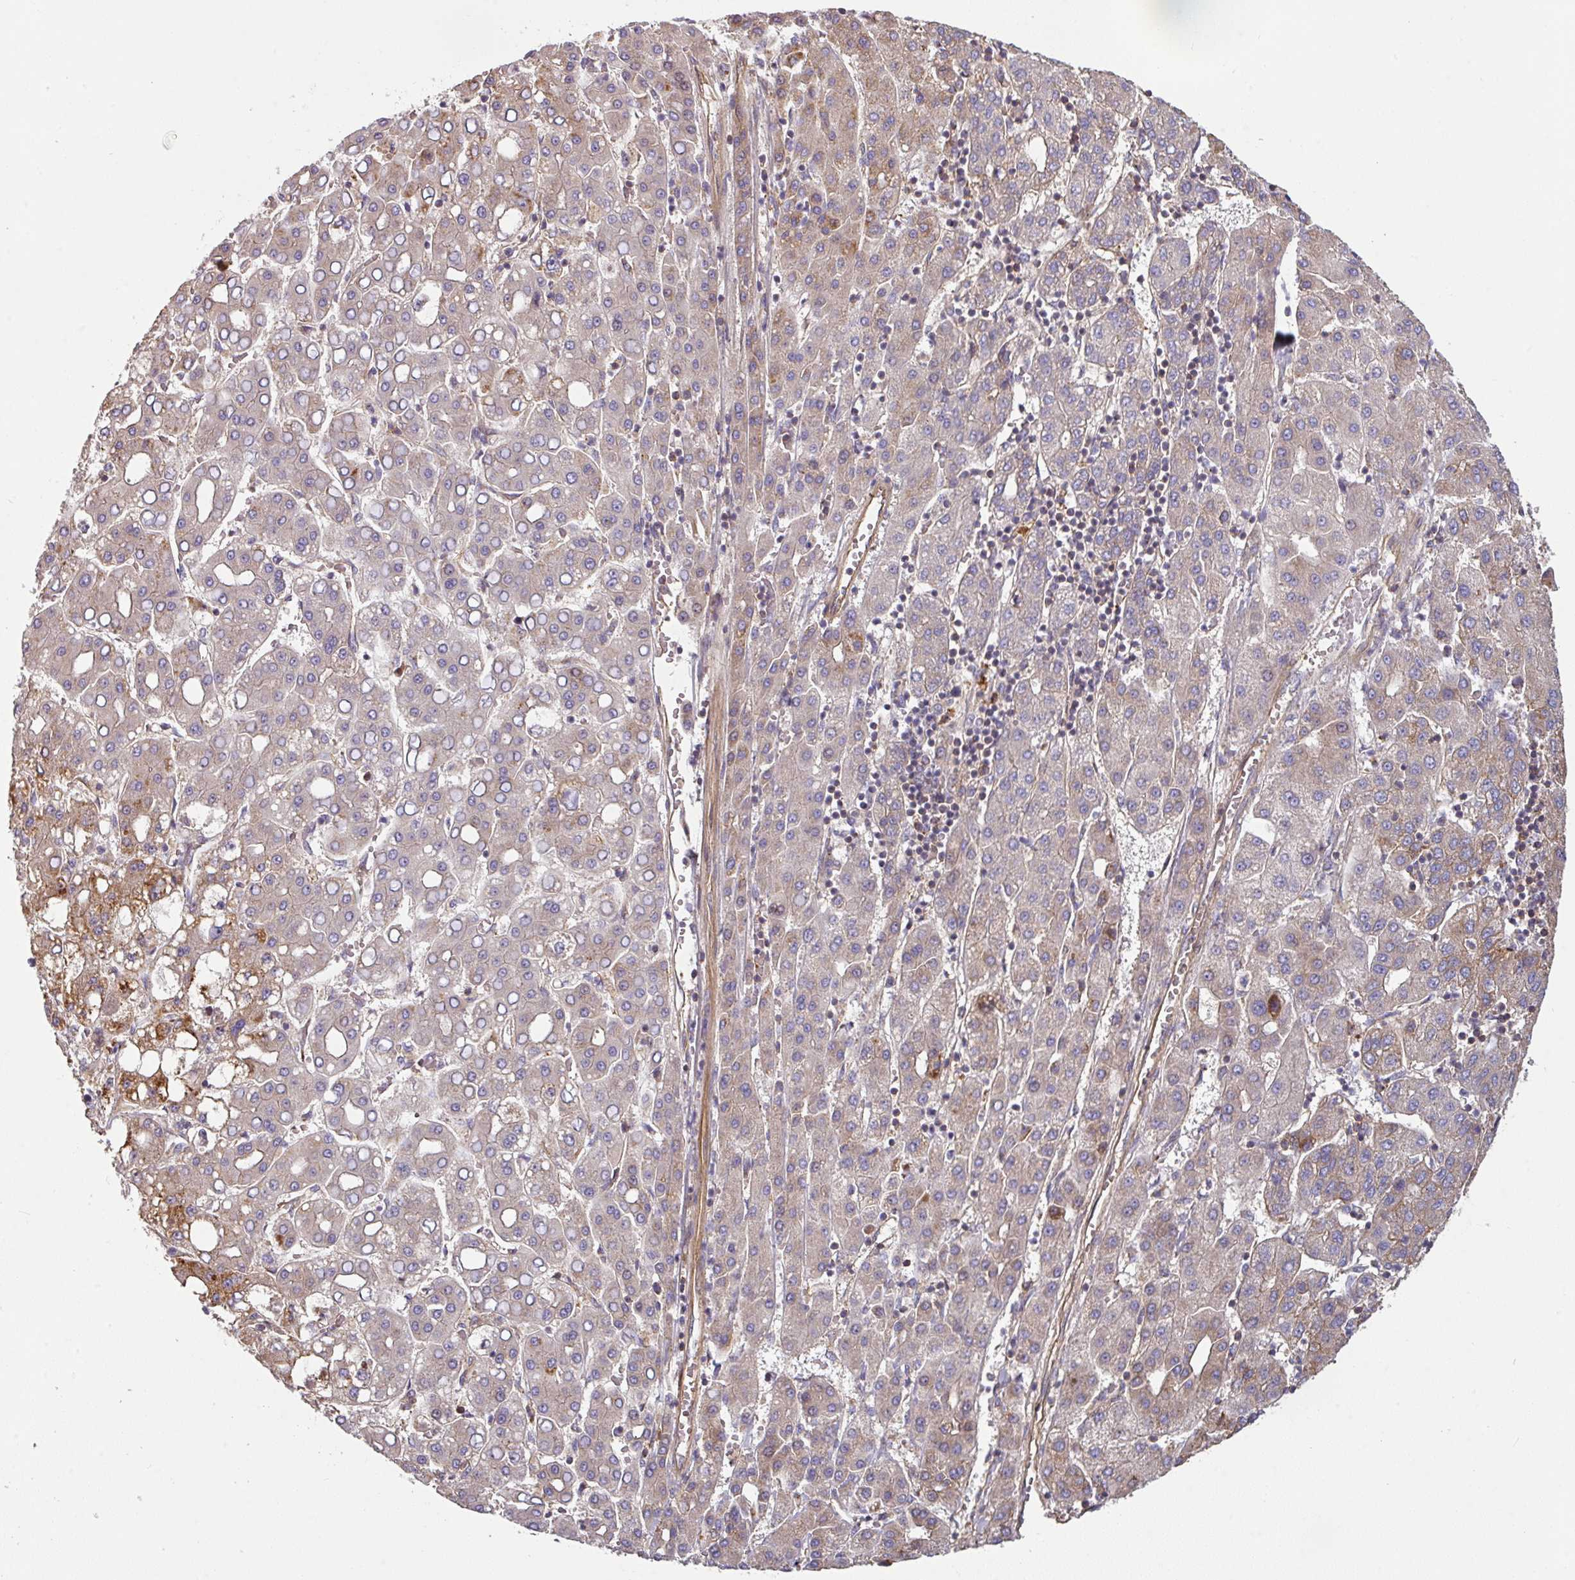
{"staining": {"intensity": "weak", "quantity": "<25%", "location": "cytoplasmic/membranous"}, "tissue": "liver cancer", "cell_type": "Tumor cells", "image_type": "cancer", "snomed": [{"axis": "morphology", "description": "Carcinoma, Hepatocellular, NOS"}, {"axis": "topography", "description": "Liver"}], "caption": "Tumor cells are negative for protein expression in human liver hepatocellular carcinoma.", "gene": "CASP2", "patient": {"sex": "male", "age": 65}}